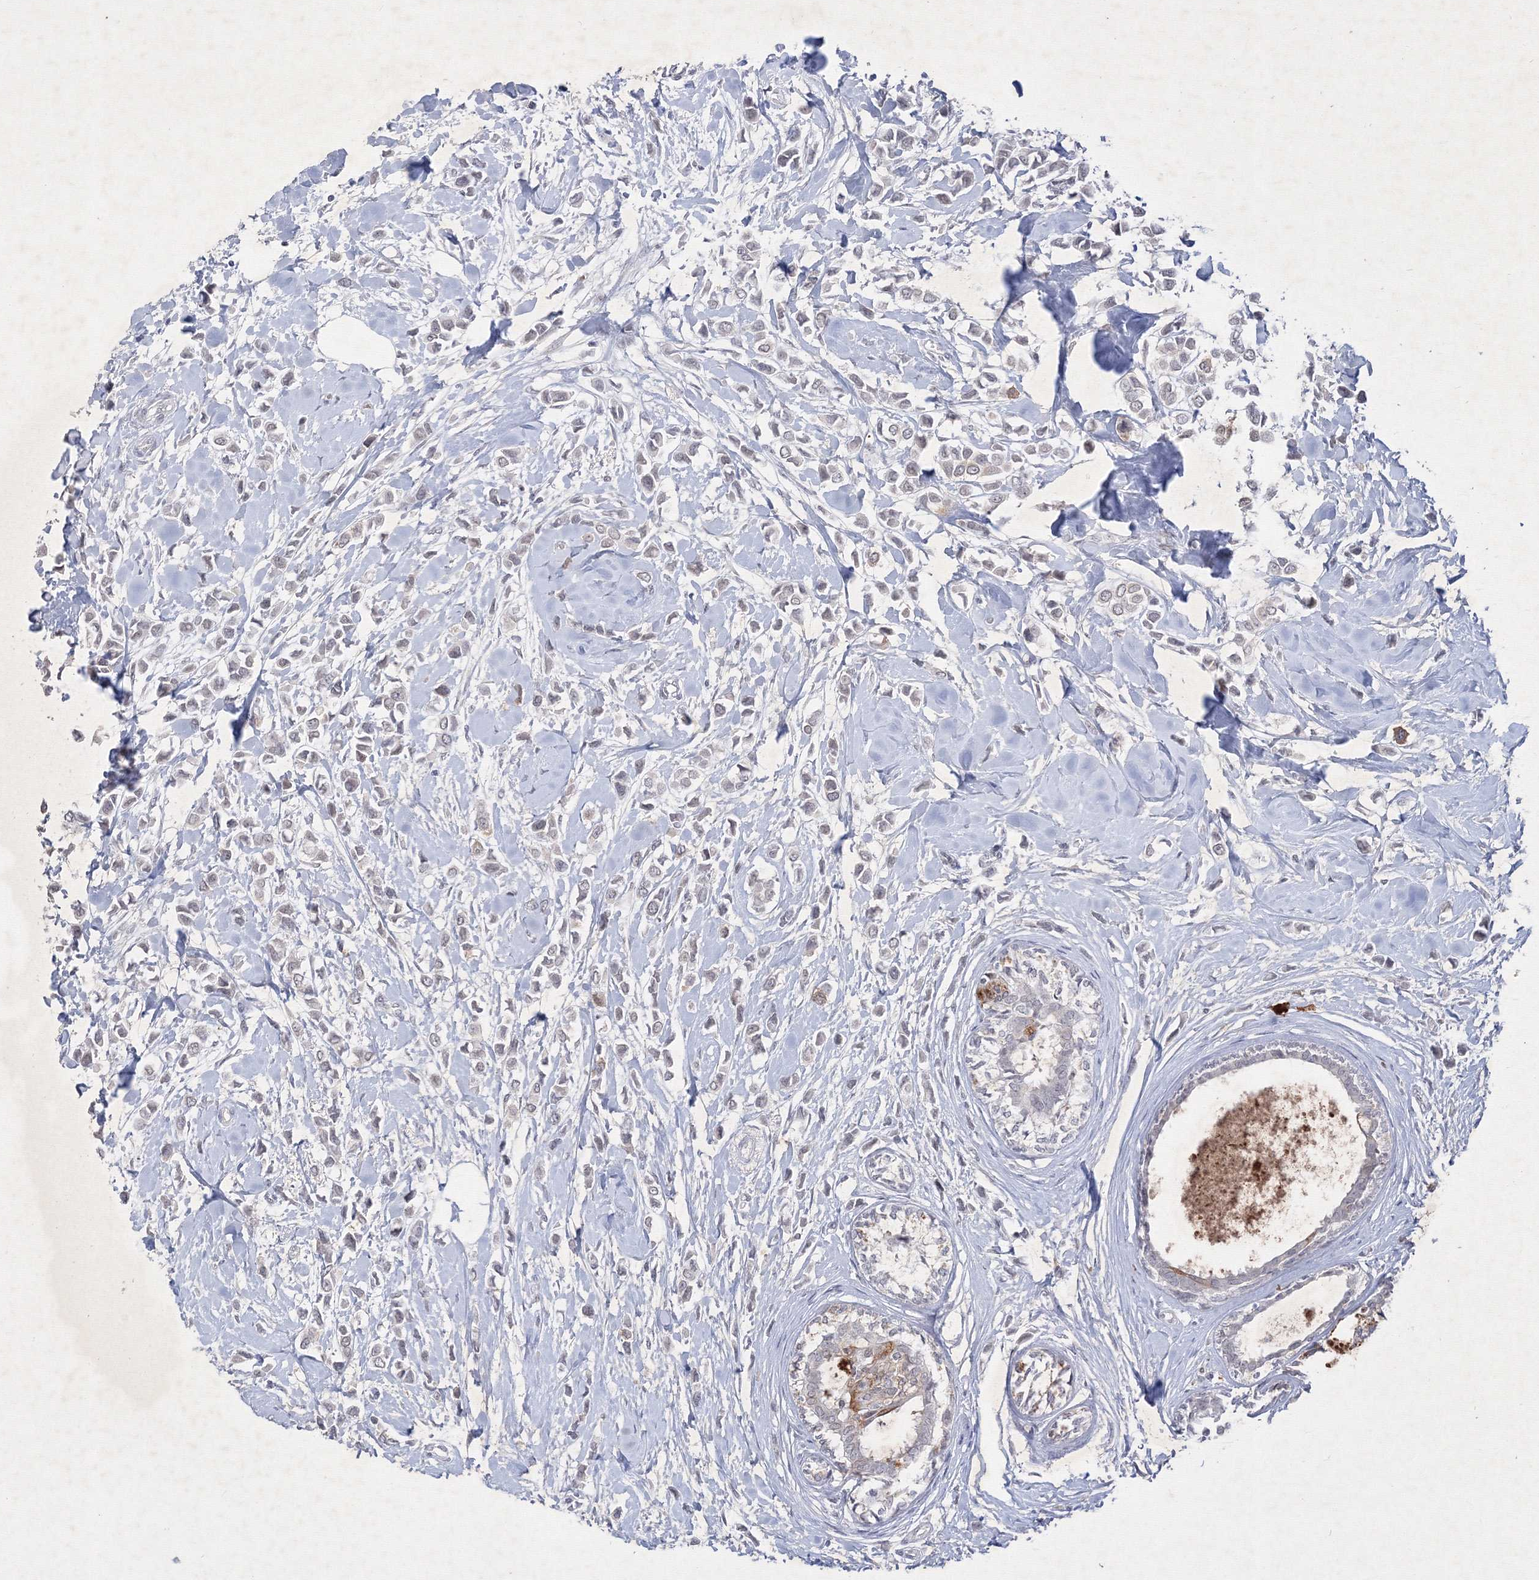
{"staining": {"intensity": "weak", "quantity": "<25%", "location": "cytoplasmic/membranous"}, "tissue": "breast cancer", "cell_type": "Tumor cells", "image_type": "cancer", "snomed": [{"axis": "morphology", "description": "Lobular carcinoma"}, {"axis": "topography", "description": "Breast"}], "caption": "Image shows no protein staining in tumor cells of breast lobular carcinoma tissue.", "gene": "NXPE3", "patient": {"sex": "female", "age": 51}}